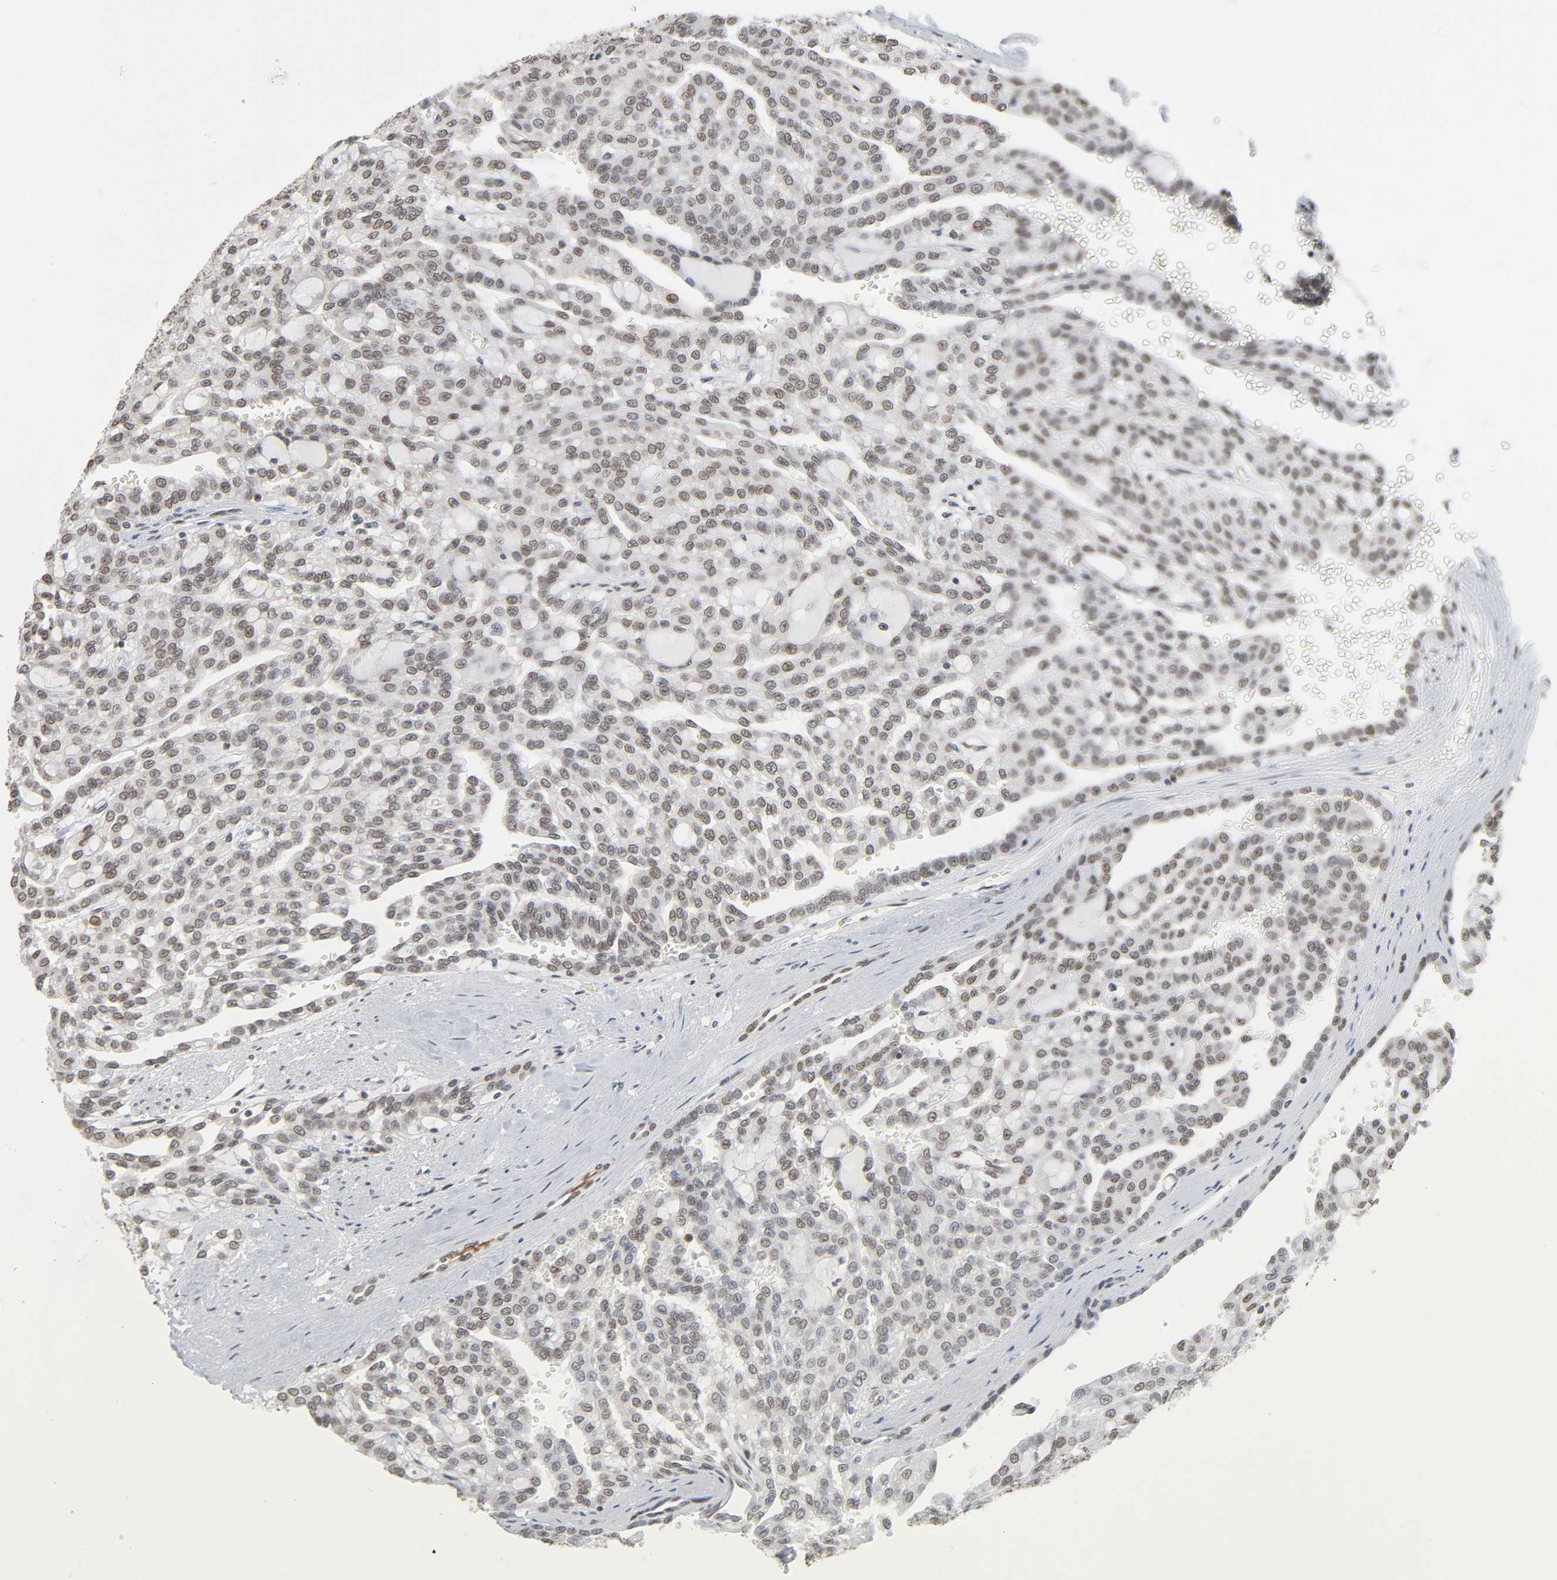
{"staining": {"intensity": "weak", "quantity": ">75%", "location": "nuclear"}, "tissue": "renal cancer", "cell_type": "Tumor cells", "image_type": "cancer", "snomed": [{"axis": "morphology", "description": "Adenocarcinoma, NOS"}, {"axis": "topography", "description": "Kidney"}], "caption": "Immunohistochemical staining of human renal cancer (adenocarcinoma) displays low levels of weak nuclear protein expression in about >75% of tumor cells. Immunohistochemistry (ihc) stains the protein of interest in brown and the nuclei are stained blue.", "gene": "SUMO1", "patient": {"sex": "male", "age": 63}}